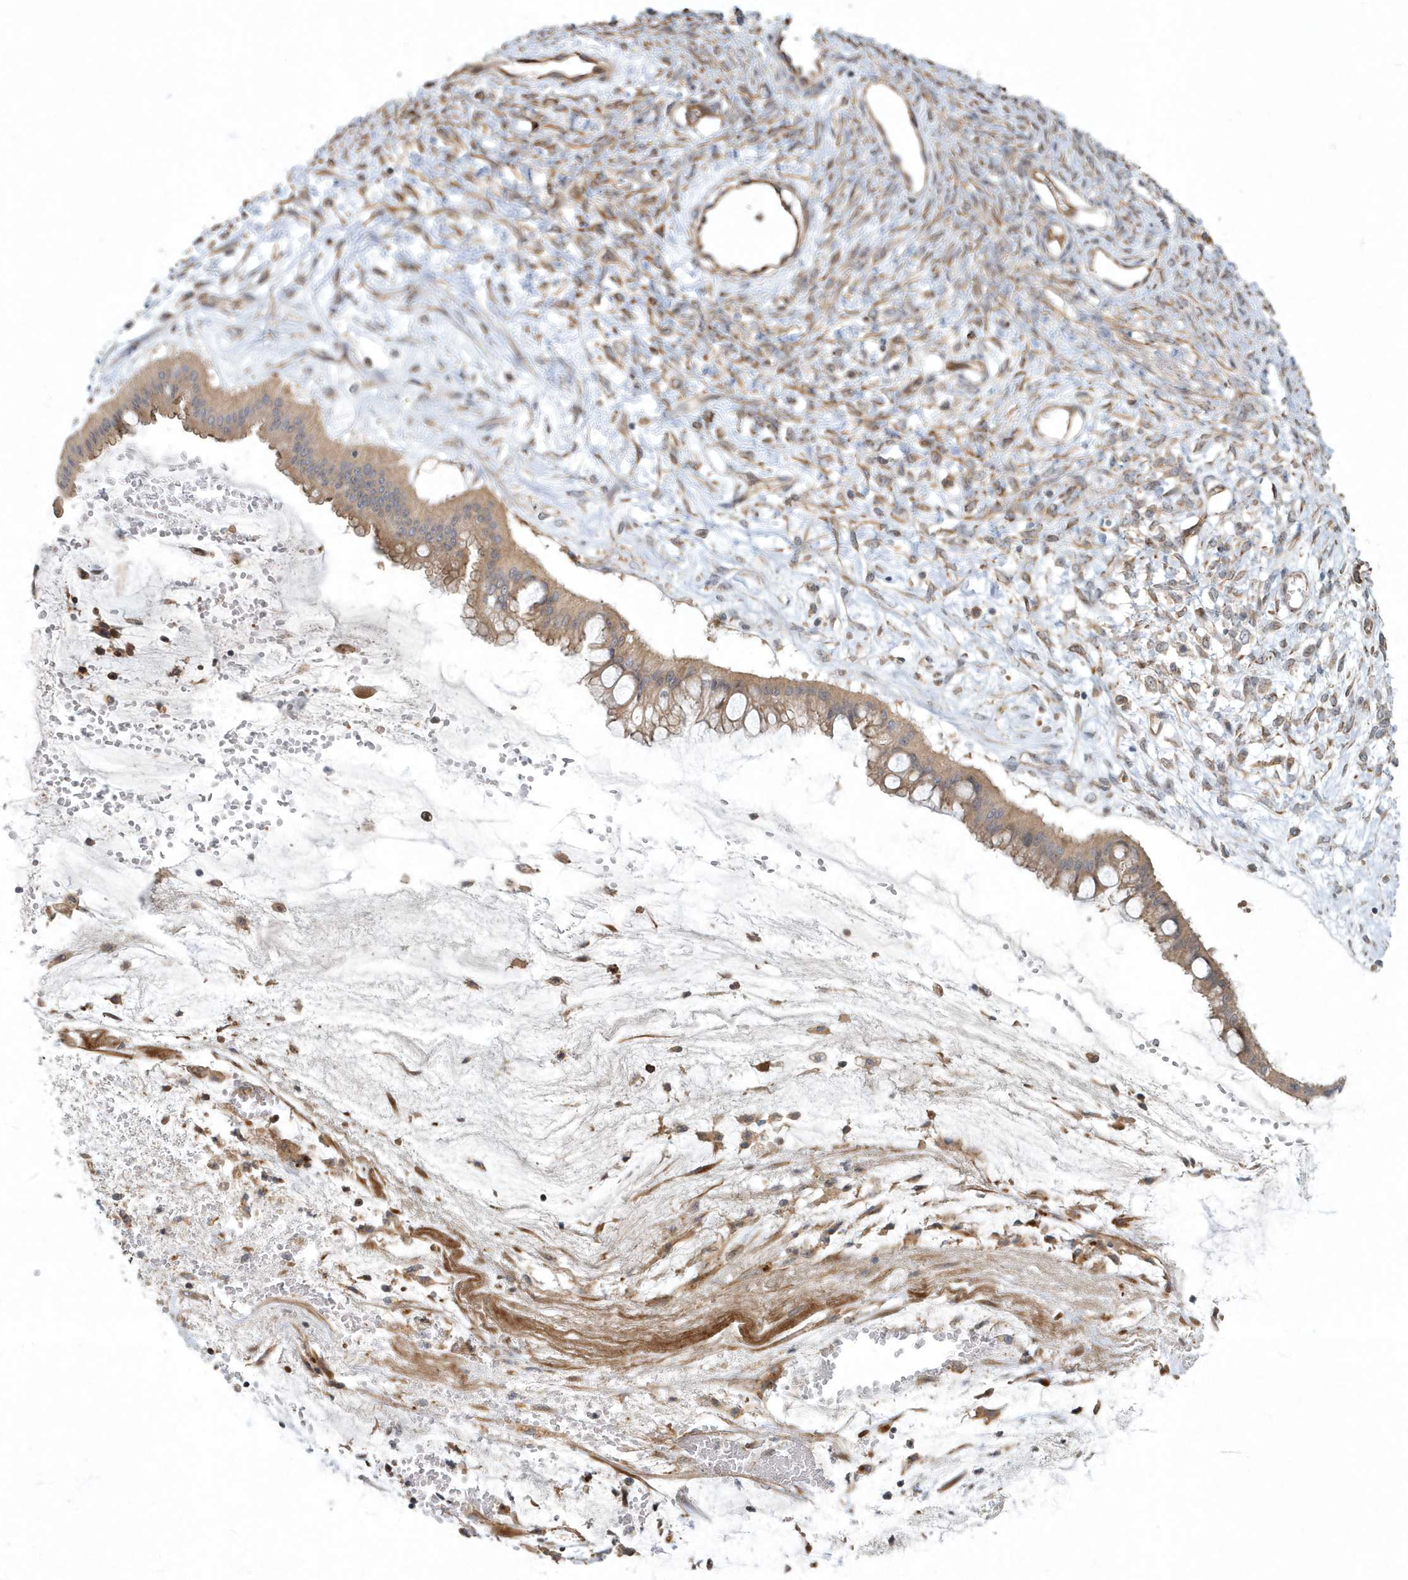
{"staining": {"intensity": "moderate", "quantity": ">75%", "location": "cytoplasmic/membranous"}, "tissue": "ovarian cancer", "cell_type": "Tumor cells", "image_type": "cancer", "snomed": [{"axis": "morphology", "description": "Cystadenocarcinoma, mucinous, NOS"}, {"axis": "topography", "description": "Ovary"}], "caption": "High-power microscopy captured an immunohistochemistry (IHC) photomicrograph of ovarian mucinous cystadenocarcinoma, revealing moderate cytoplasmic/membranous positivity in approximately >75% of tumor cells.", "gene": "ARHGEF38", "patient": {"sex": "female", "age": 73}}